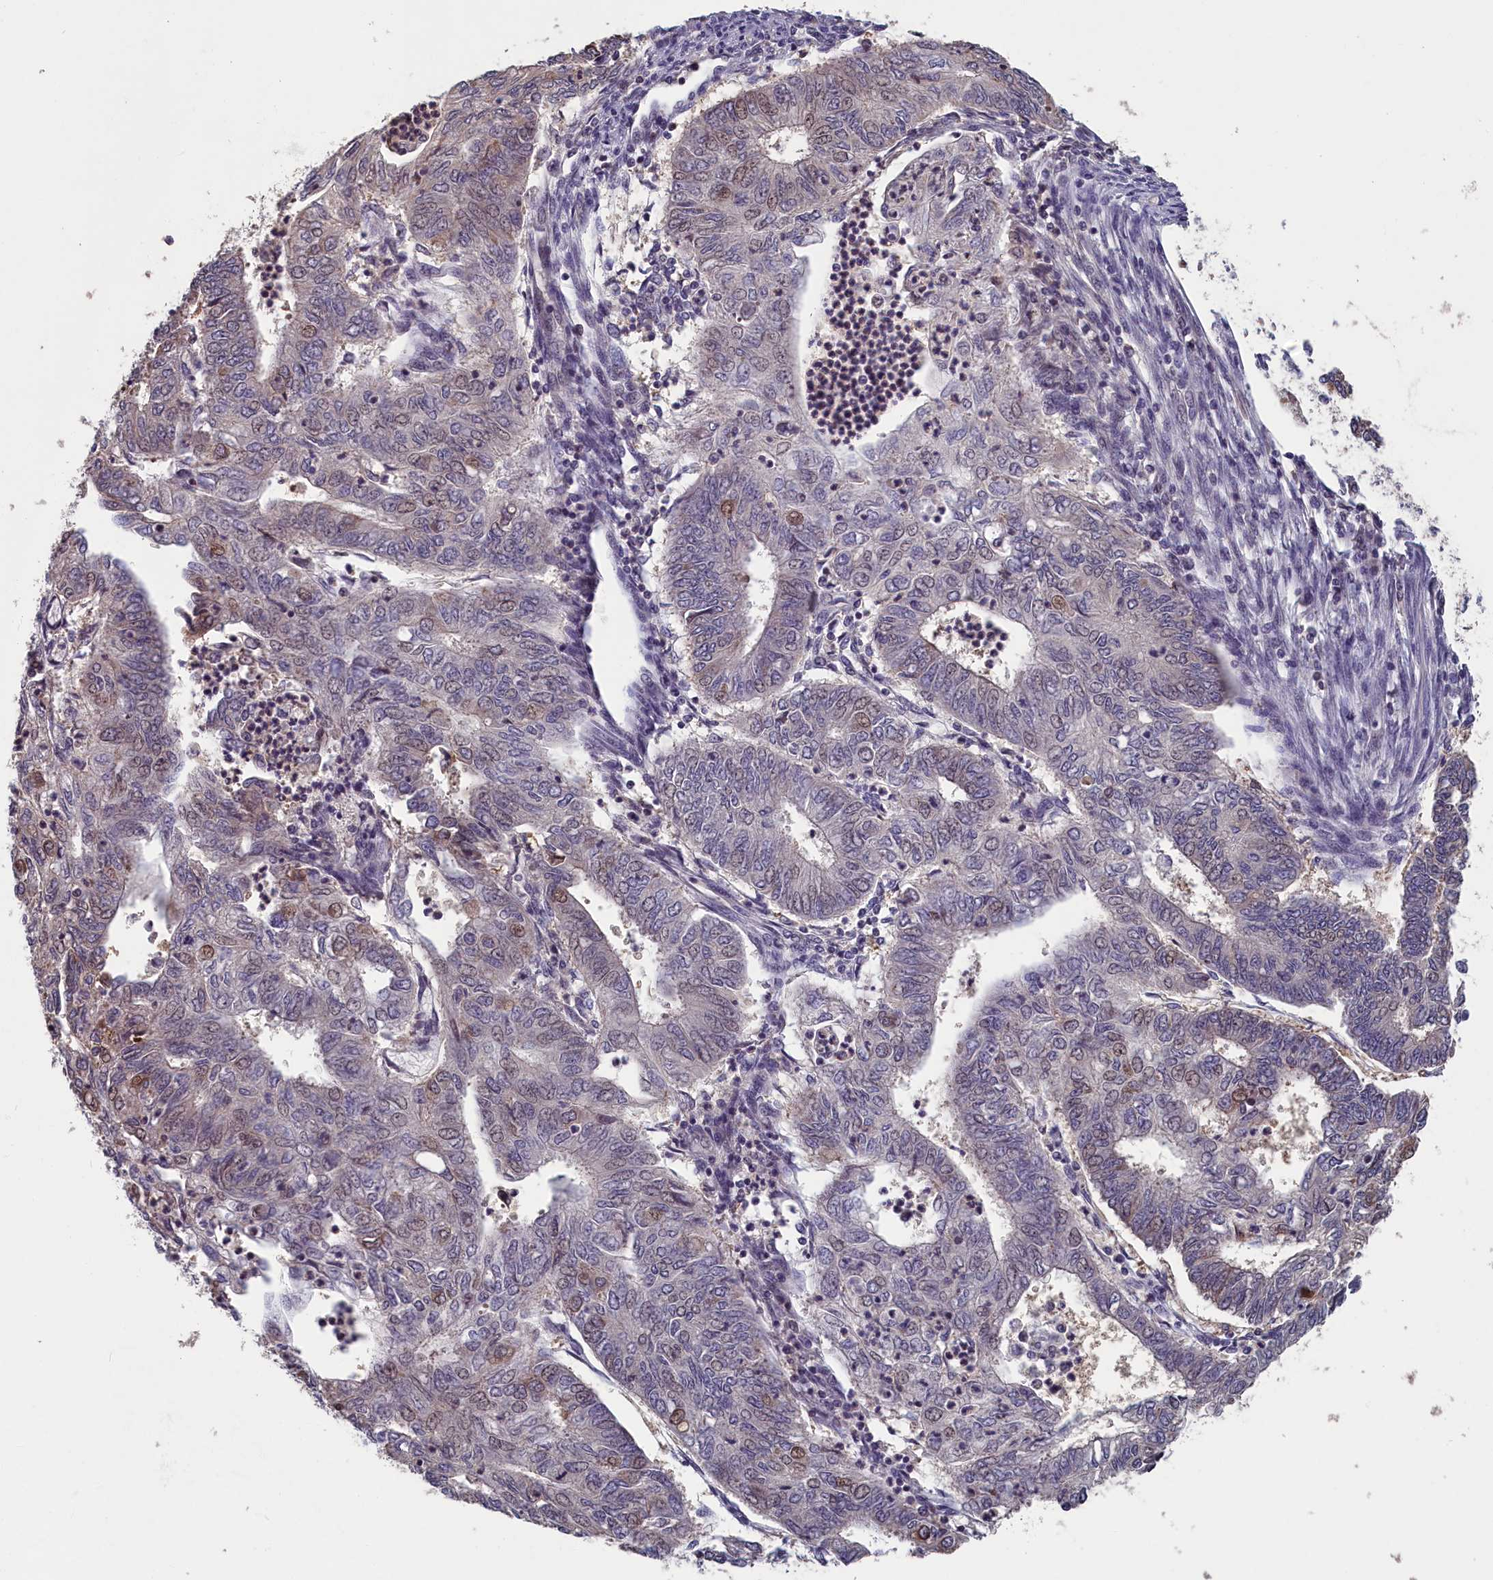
{"staining": {"intensity": "moderate", "quantity": "<25%", "location": "nuclear"}, "tissue": "endometrial cancer", "cell_type": "Tumor cells", "image_type": "cancer", "snomed": [{"axis": "morphology", "description": "Adenocarcinoma, NOS"}, {"axis": "topography", "description": "Endometrium"}], "caption": "The immunohistochemical stain highlights moderate nuclear positivity in tumor cells of adenocarcinoma (endometrial) tissue.", "gene": "TMEM116", "patient": {"sex": "female", "age": 68}}